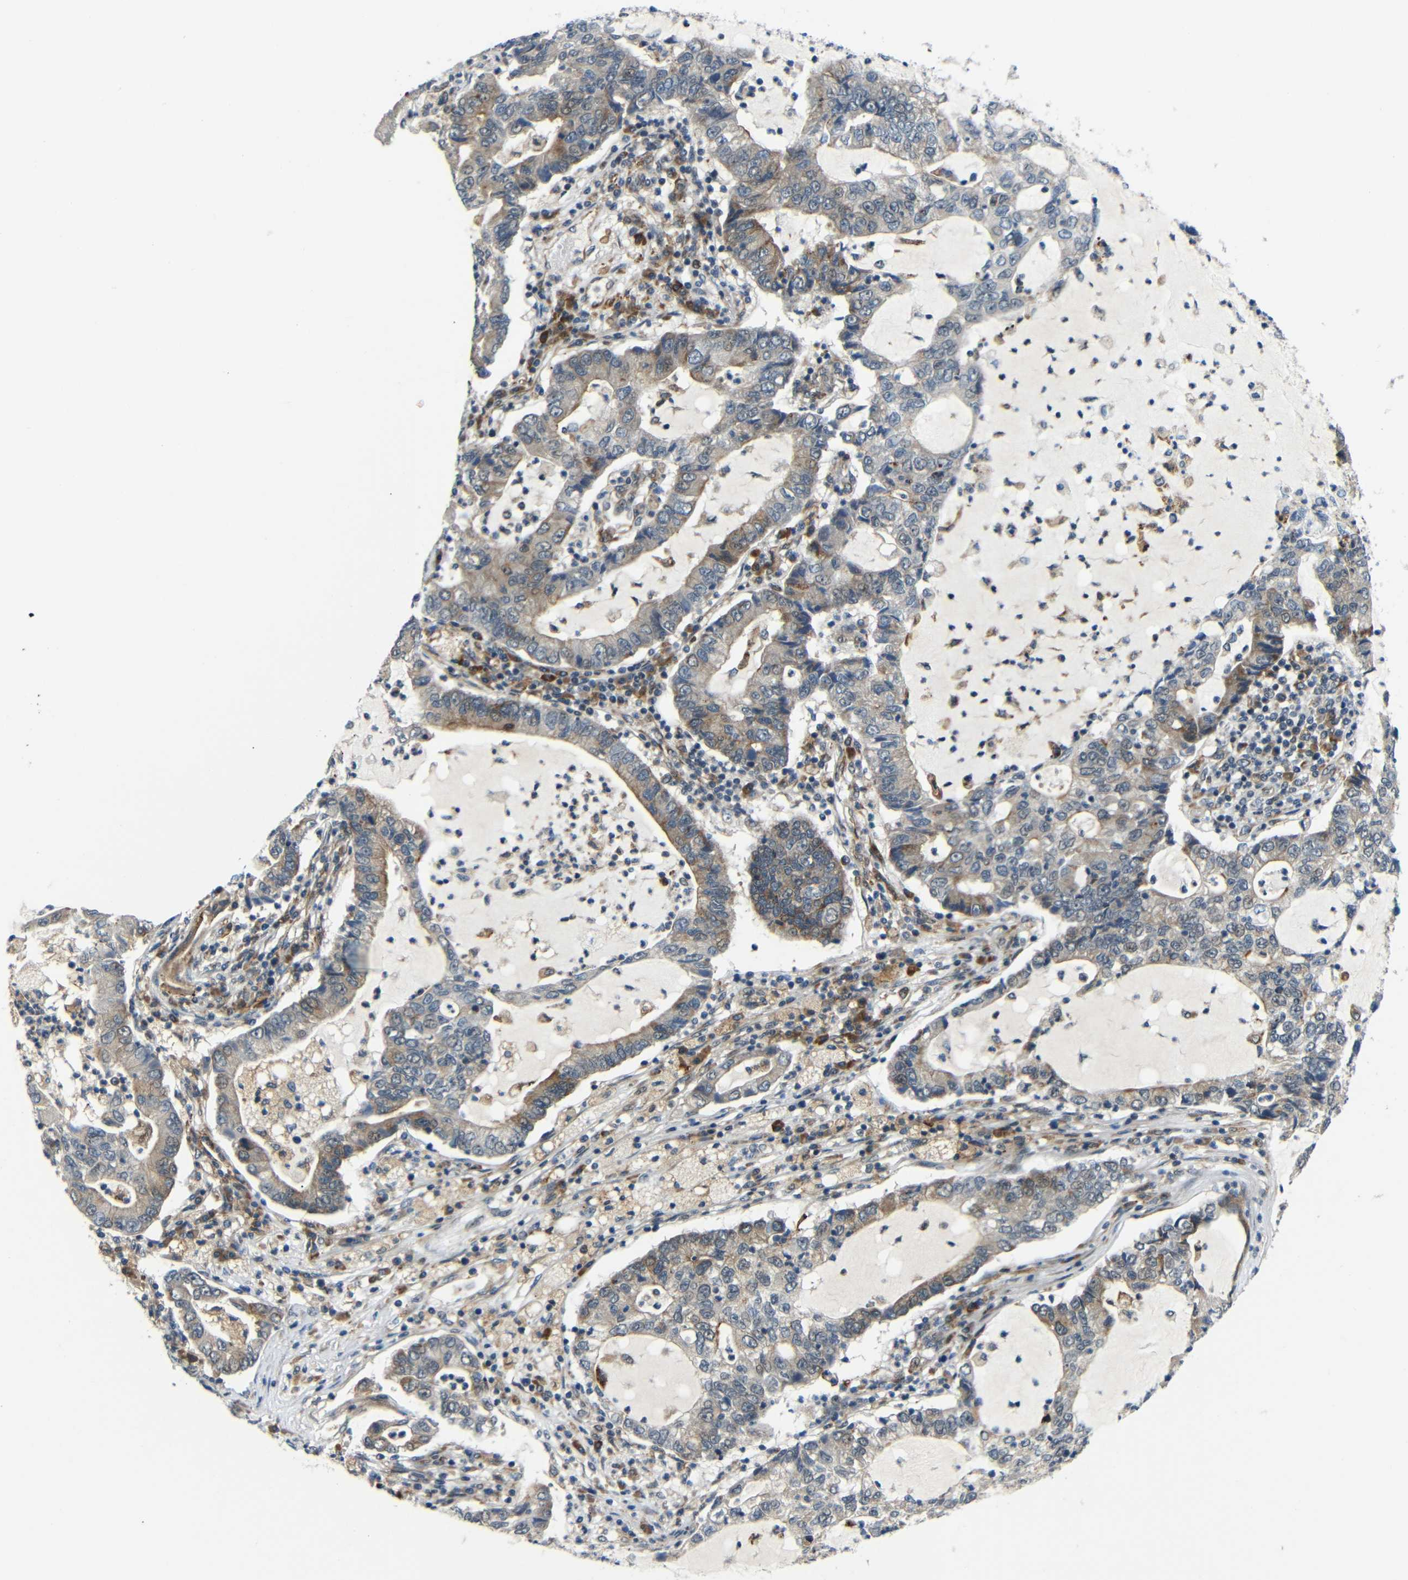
{"staining": {"intensity": "moderate", "quantity": "25%-75%", "location": "cytoplasmic/membranous"}, "tissue": "lung cancer", "cell_type": "Tumor cells", "image_type": "cancer", "snomed": [{"axis": "morphology", "description": "Adenocarcinoma, NOS"}, {"axis": "topography", "description": "Lung"}], "caption": "Immunohistochemistry staining of lung cancer (adenocarcinoma), which shows medium levels of moderate cytoplasmic/membranous staining in approximately 25%-75% of tumor cells indicating moderate cytoplasmic/membranous protein expression. The staining was performed using DAB (brown) for protein detection and nuclei were counterstained in hematoxylin (blue).", "gene": "SYDE1", "patient": {"sex": "female", "age": 51}}